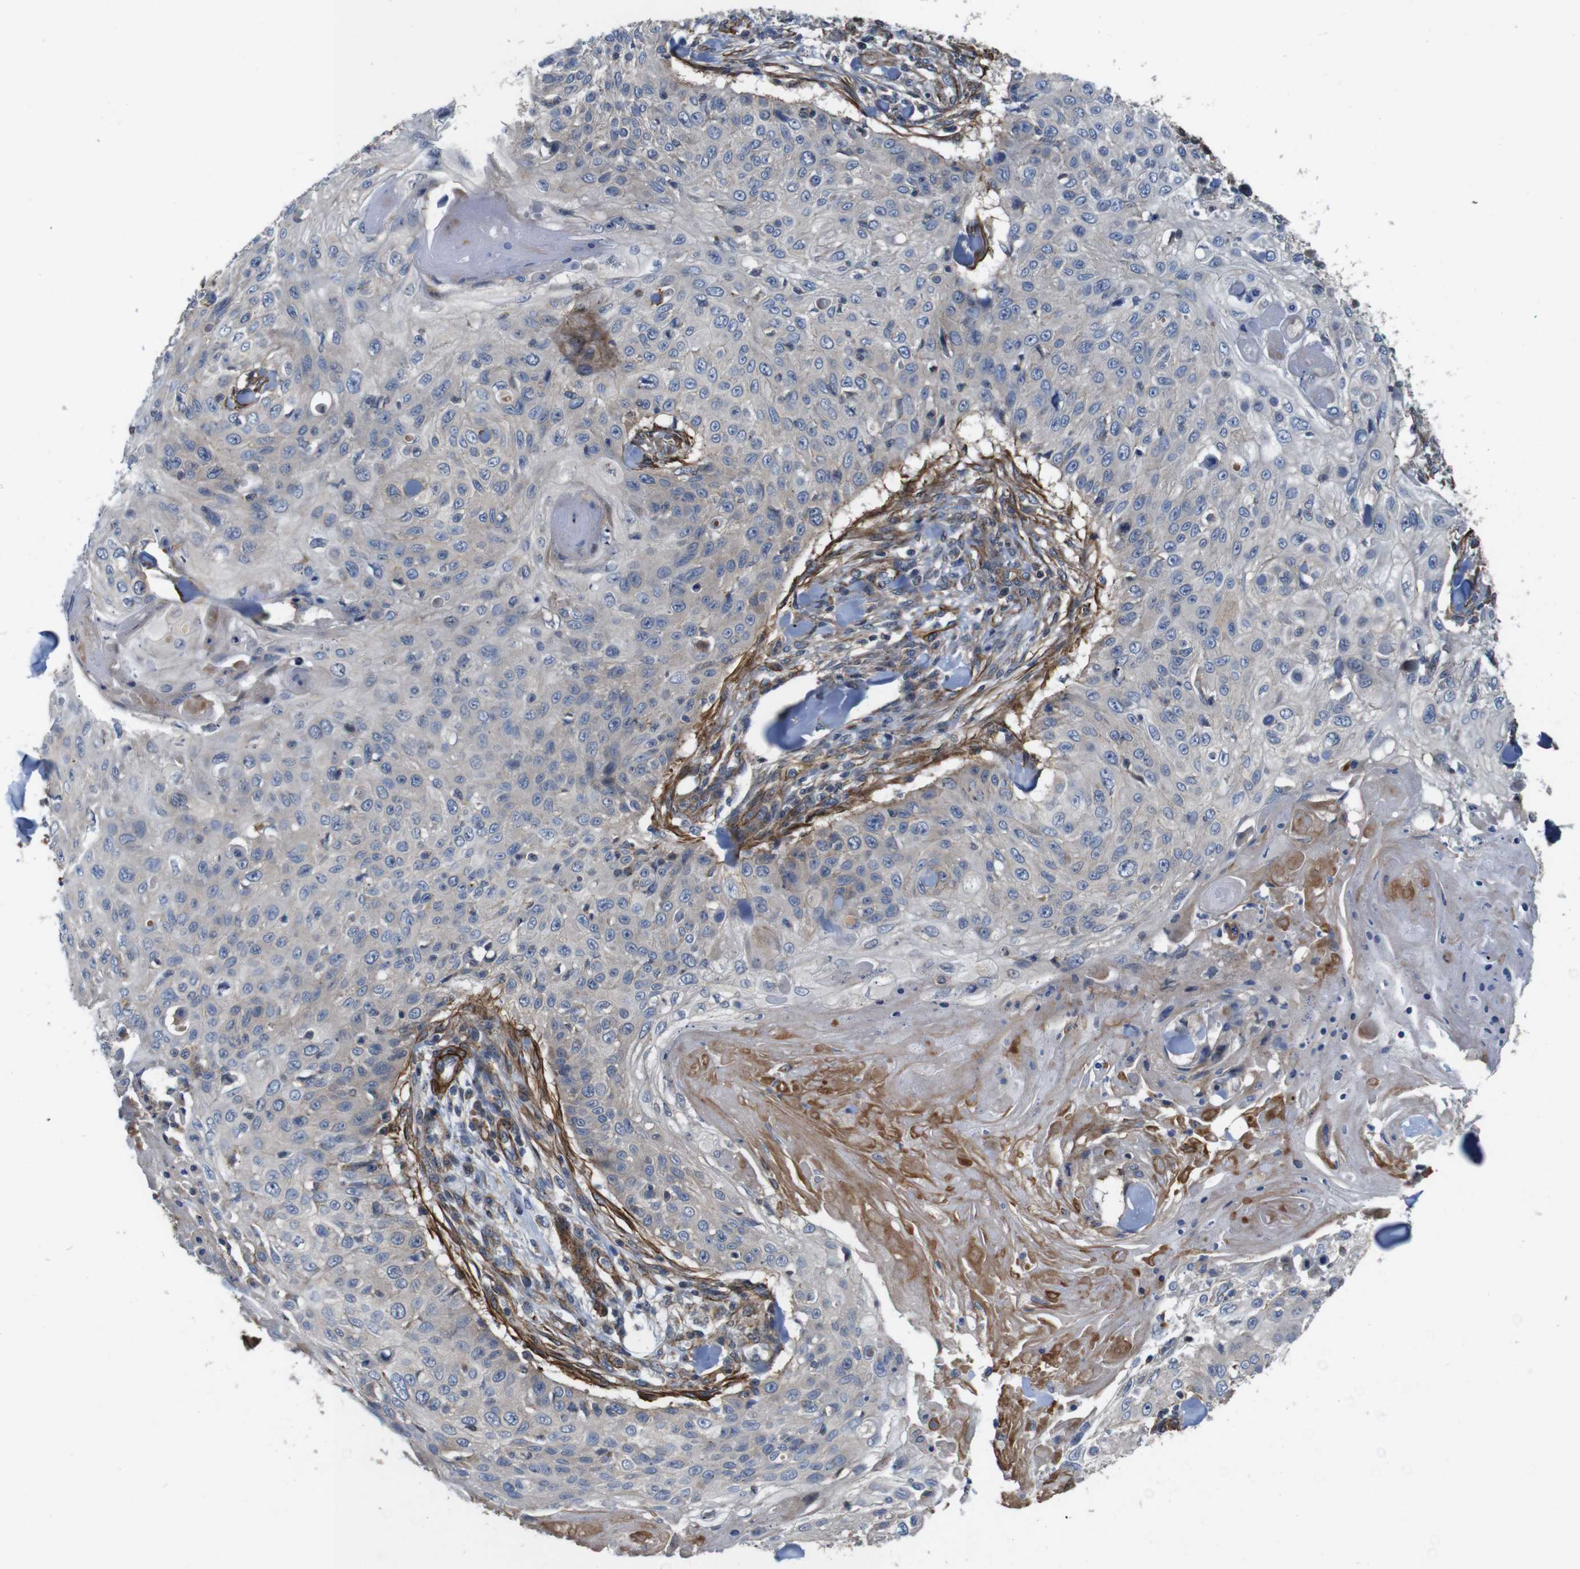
{"staining": {"intensity": "negative", "quantity": "none", "location": "none"}, "tissue": "skin cancer", "cell_type": "Tumor cells", "image_type": "cancer", "snomed": [{"axis": "morphology", "description": "Squamous cell carcinoma, NOS"}, {"axis": "topography", "description": "Skin"}], "caption": "Tumor cells are negative for brown protein staining in skin squamous cell carcinoma.", "gene": "GGT7", "patient": {"sex": "male", "age": 86}}